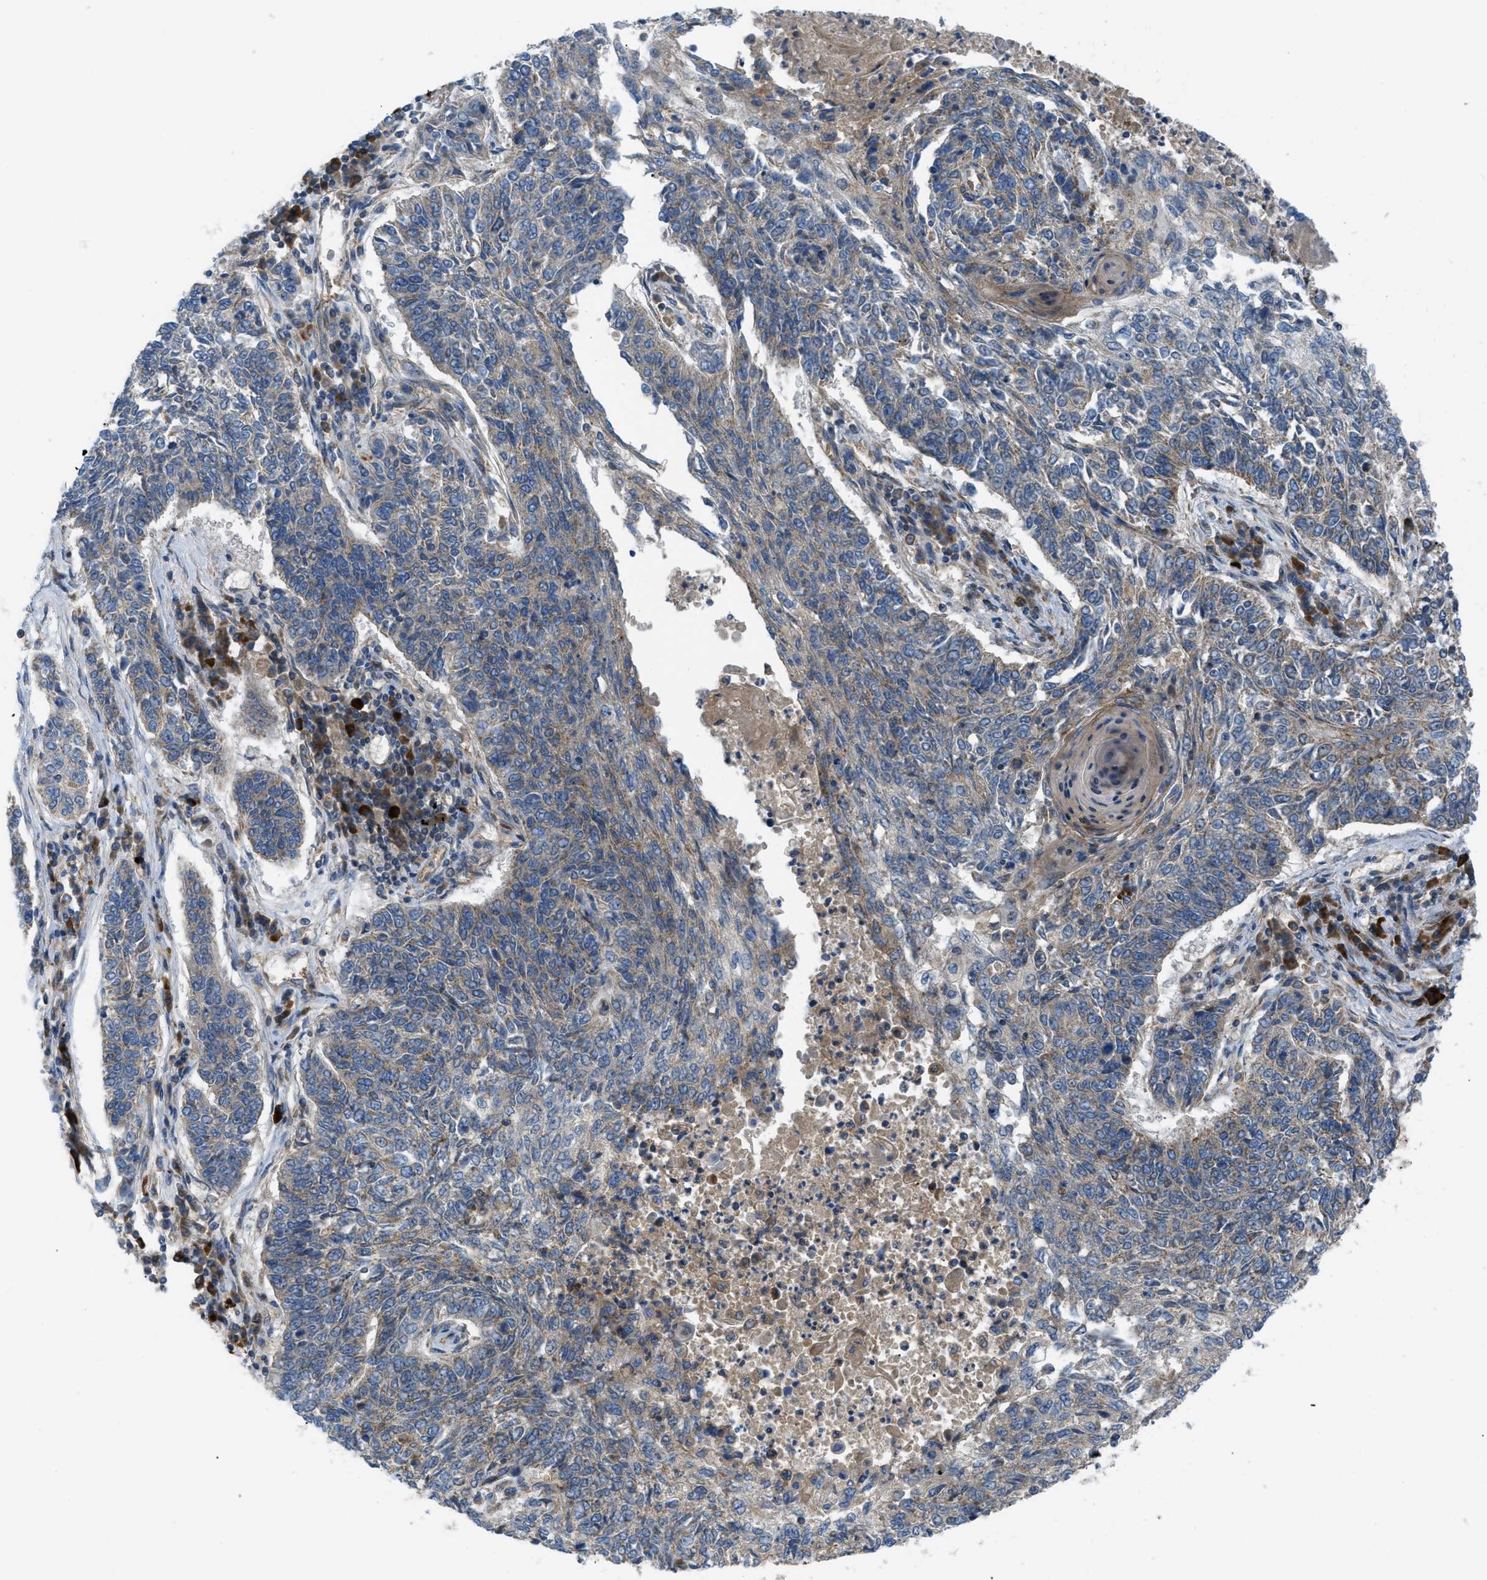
{"staining": {"intensity": "weak", "quantity": "25%-75%", "location": "cytoplasmic/membranous"}, "tissue": "lung cancer", "cell_type": "Tumor cells", "image_type": "cancer", "snomed": [{"axis": "morphology", "description": "Normal tissue, NOS"}, {"axis": "morphology", "description": "Squamous cell carcinoma, NOS"}, {"axis": "topography", "description": "Cartilage tissue"}, {"axis": "topography", "description": "Bronchus"}, {"axis": "topography", "description": "Lung"}], "caption": "There is low levels of weak cytoplasmic/membranous positivity in tumor cells of lung cancer (squamous cell carcinoma), as demonstrated by immunohistochemical staining (brown color).", "gene": "ATP2A3", "patient": {"sex": "female", "age": 49}}